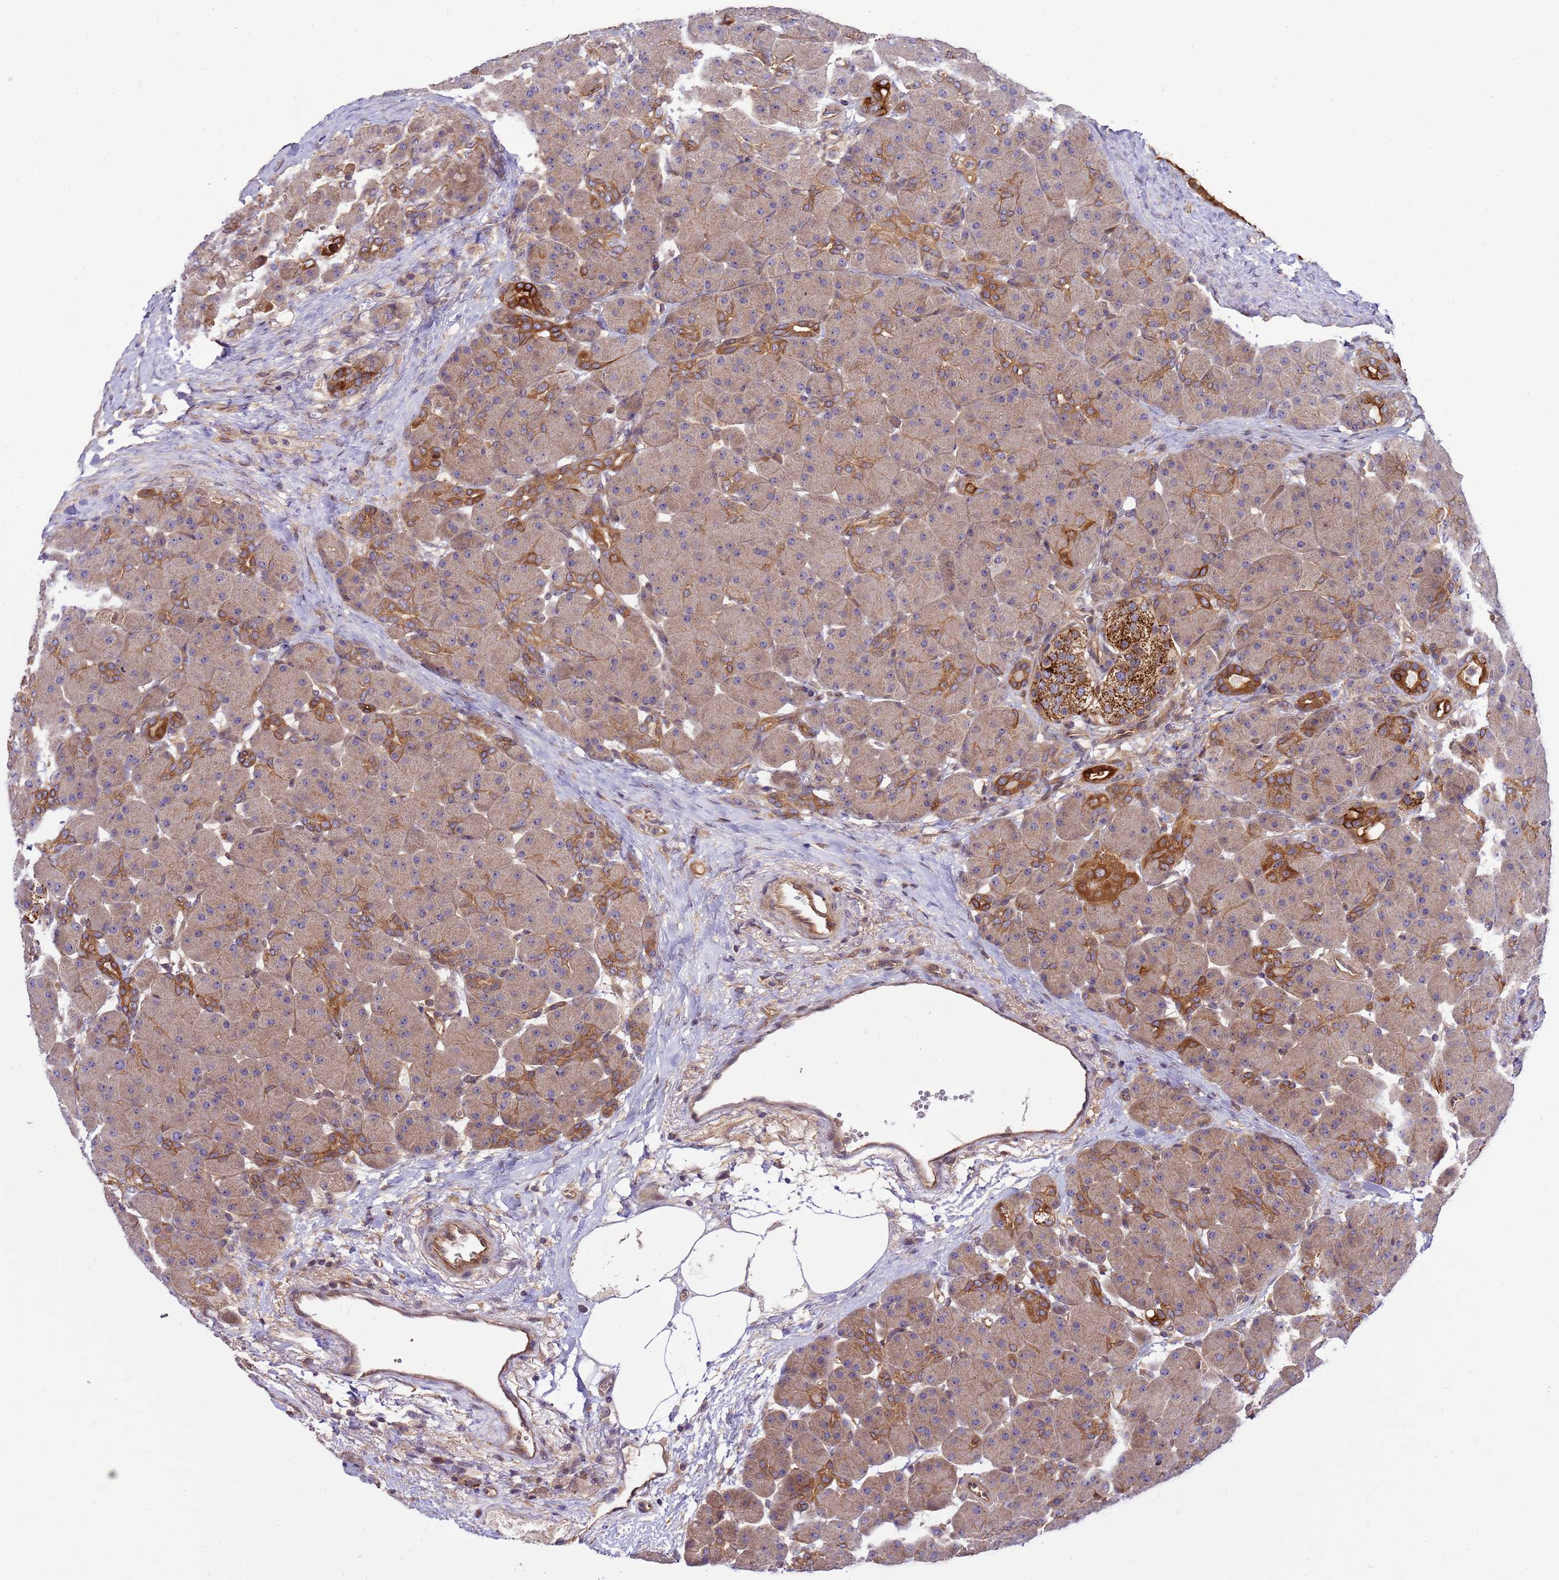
{"staining": {"intensity": "strong", "quantity": "25%-75%", "location": "cytoplasmic/membranous"}, "tissue": "pancreas", "cell_type": "Exocrine glandular cells", "image_type": "normal", "snomed": [{"axis": "morphology", "description": "Normal tissue, NOS"}, {"axis": "topography", "description": "Pancreas"}], "caption": "Human pancreas stained for a protein (brown) exhibits strong cytoplasmic/membranous positive staining in about 25%-75% of exocrine glandular cells.", "gene": "SMCO3", "patient": {"sex": "male", "age": 66}}